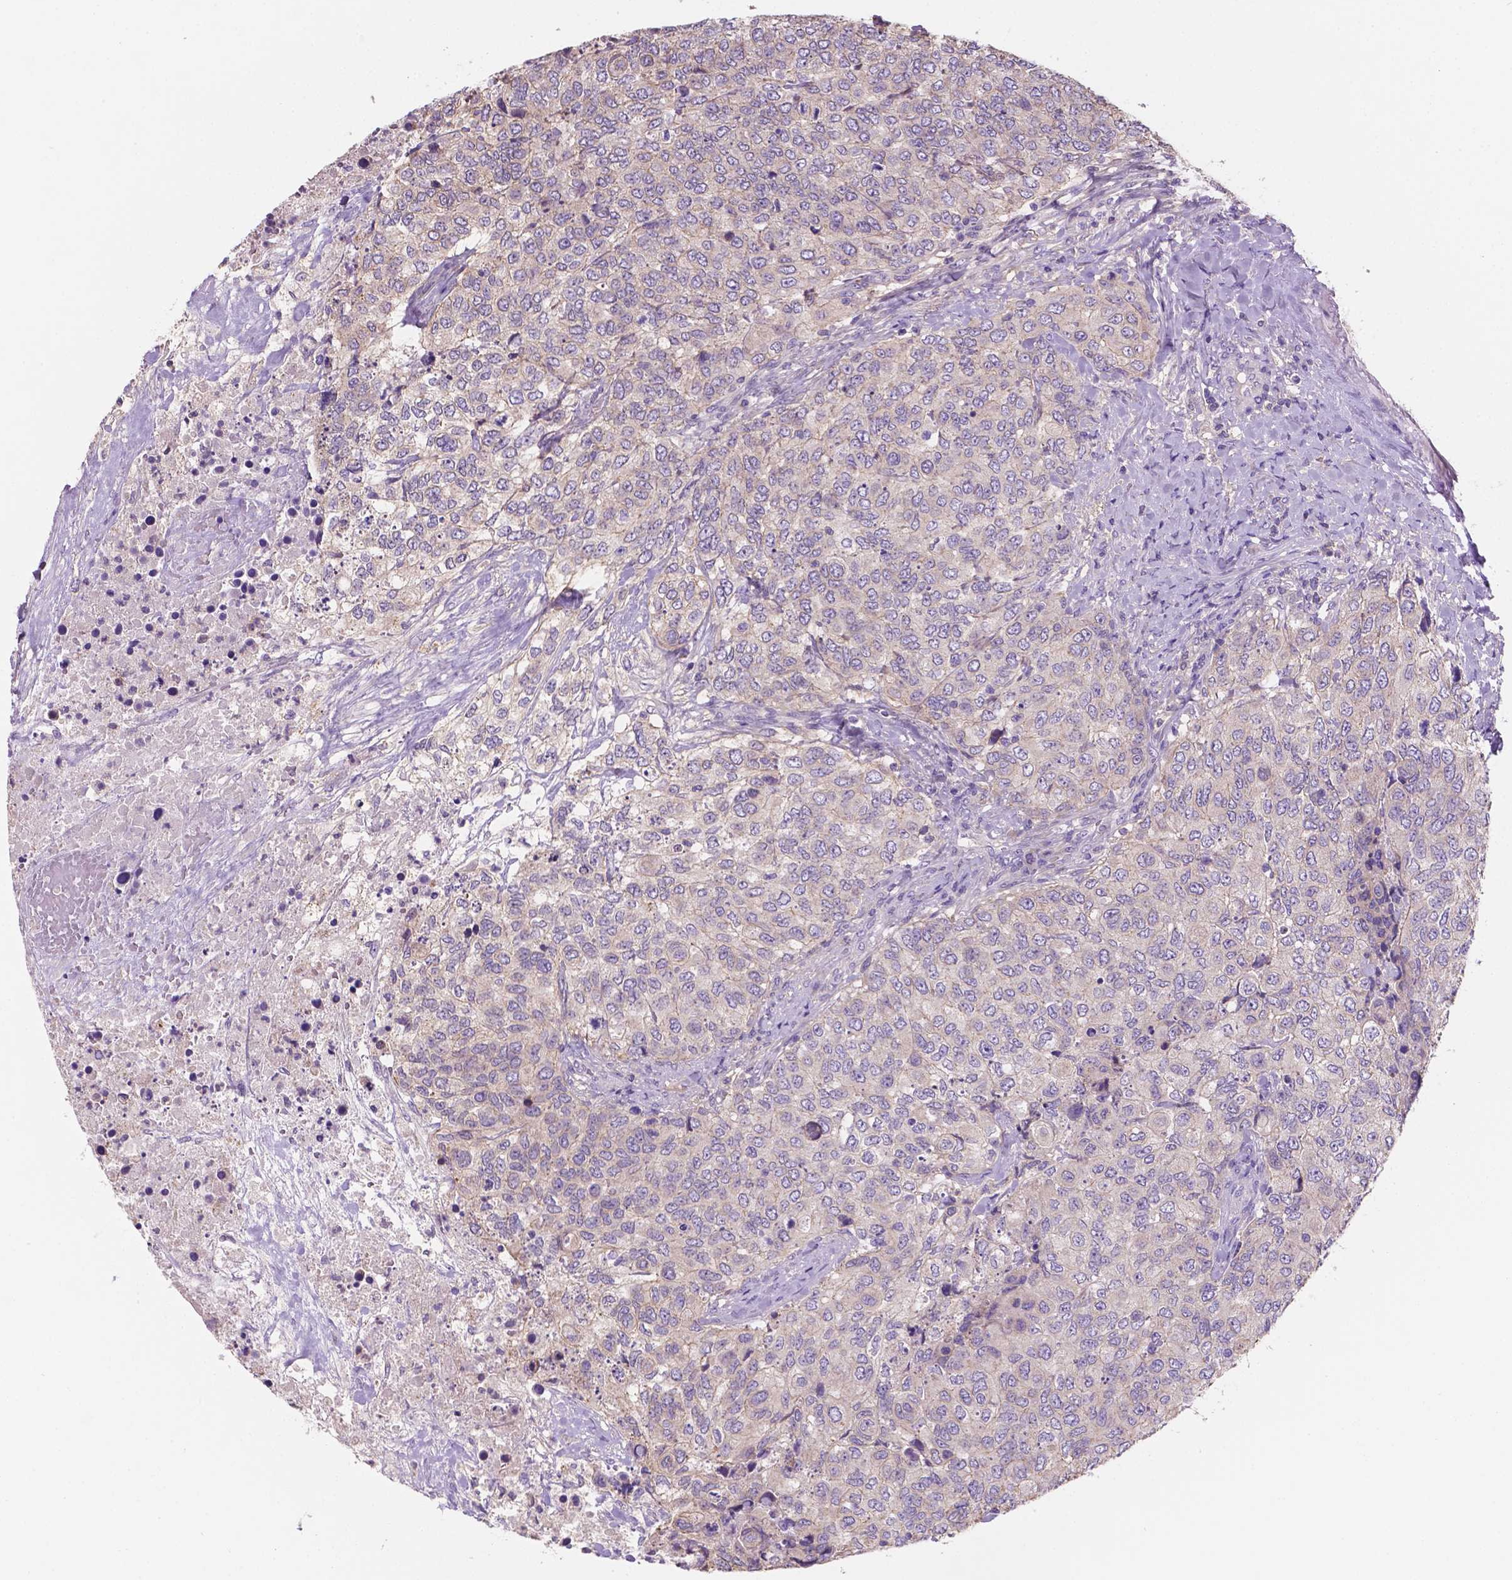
{"staining": {"intensity": "negative", "quantity": "none", "location": "none"}, "tissue": "urothelial cancer", "cell_type": "Tumor cells", "image_type": "cancer", "snomed": [{"axis": "morphology", "description": "Urothelial carcinoma, High grade"}, {"axis": "topography", "description": "Urinary bladder"}], "caption": "This is an immunohistochemistry photomicrograph of human urothelial cancer. There is no staining in tumor cells.", "gene": "MKRN2OS", "patient": {"sex": "female", "age": 78}}